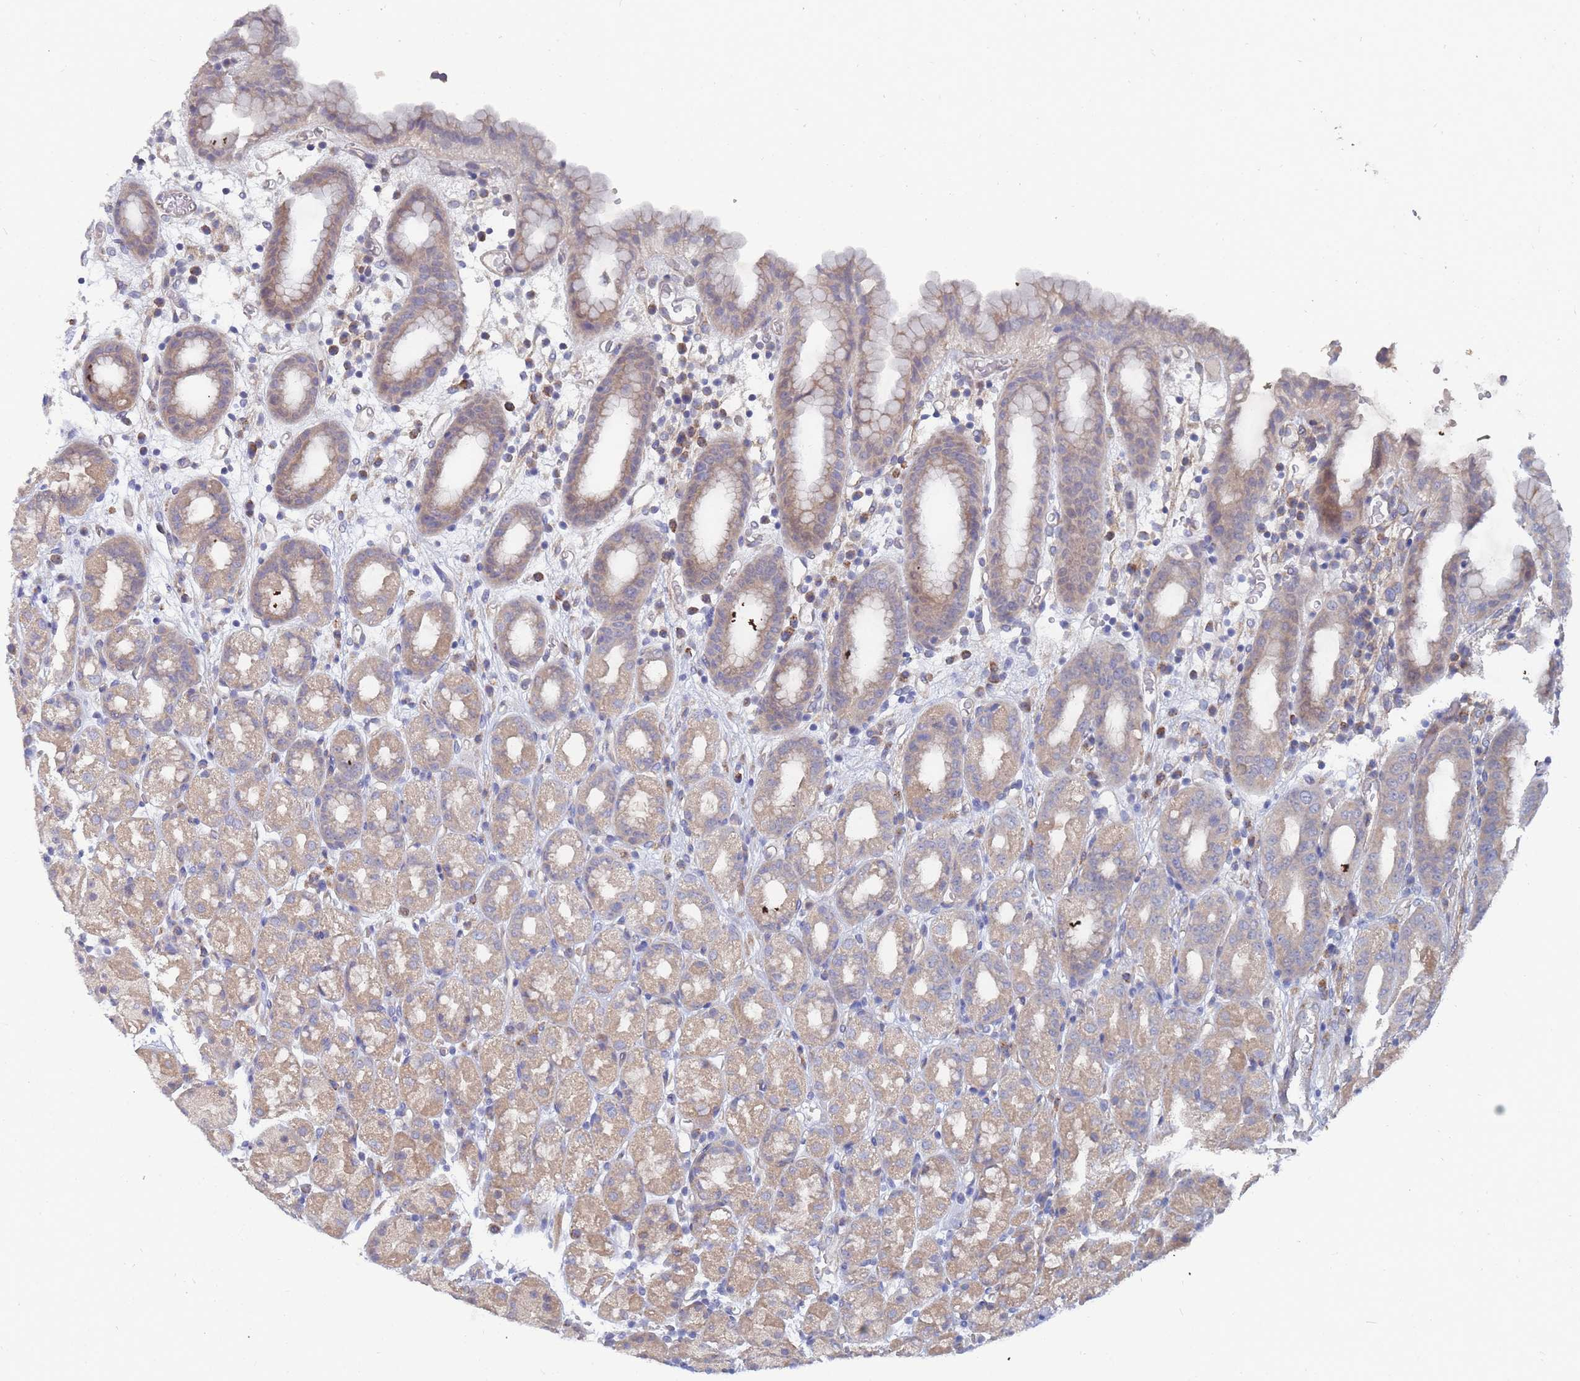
{"staining": {"intensity": "weak", "quantity": "25%-75%", "location": "cytoplasmic/membranous"}, "tissue": "stomach", "cell_type": "Glandular cells", "image_type": "normal", "snomed": [{"axis": "morphology", "description": "Normal tissue, NOS"}, {"axis": "topography", "description": "Stomach, upper"}, {"axis": "topography", "description": "Stomach, lower"}, {"axis": "topography", "description": "Small intestine"}], "caption": "The immunohistochemical stain highlights weak cytoplasmic/membranous expression in glandular cells of benign stomach. The protein of interest is shown in brown color, while the nuclei are stained blue.", "gene": "NUB1", "patient": {"sex": "male", "age": 68}}